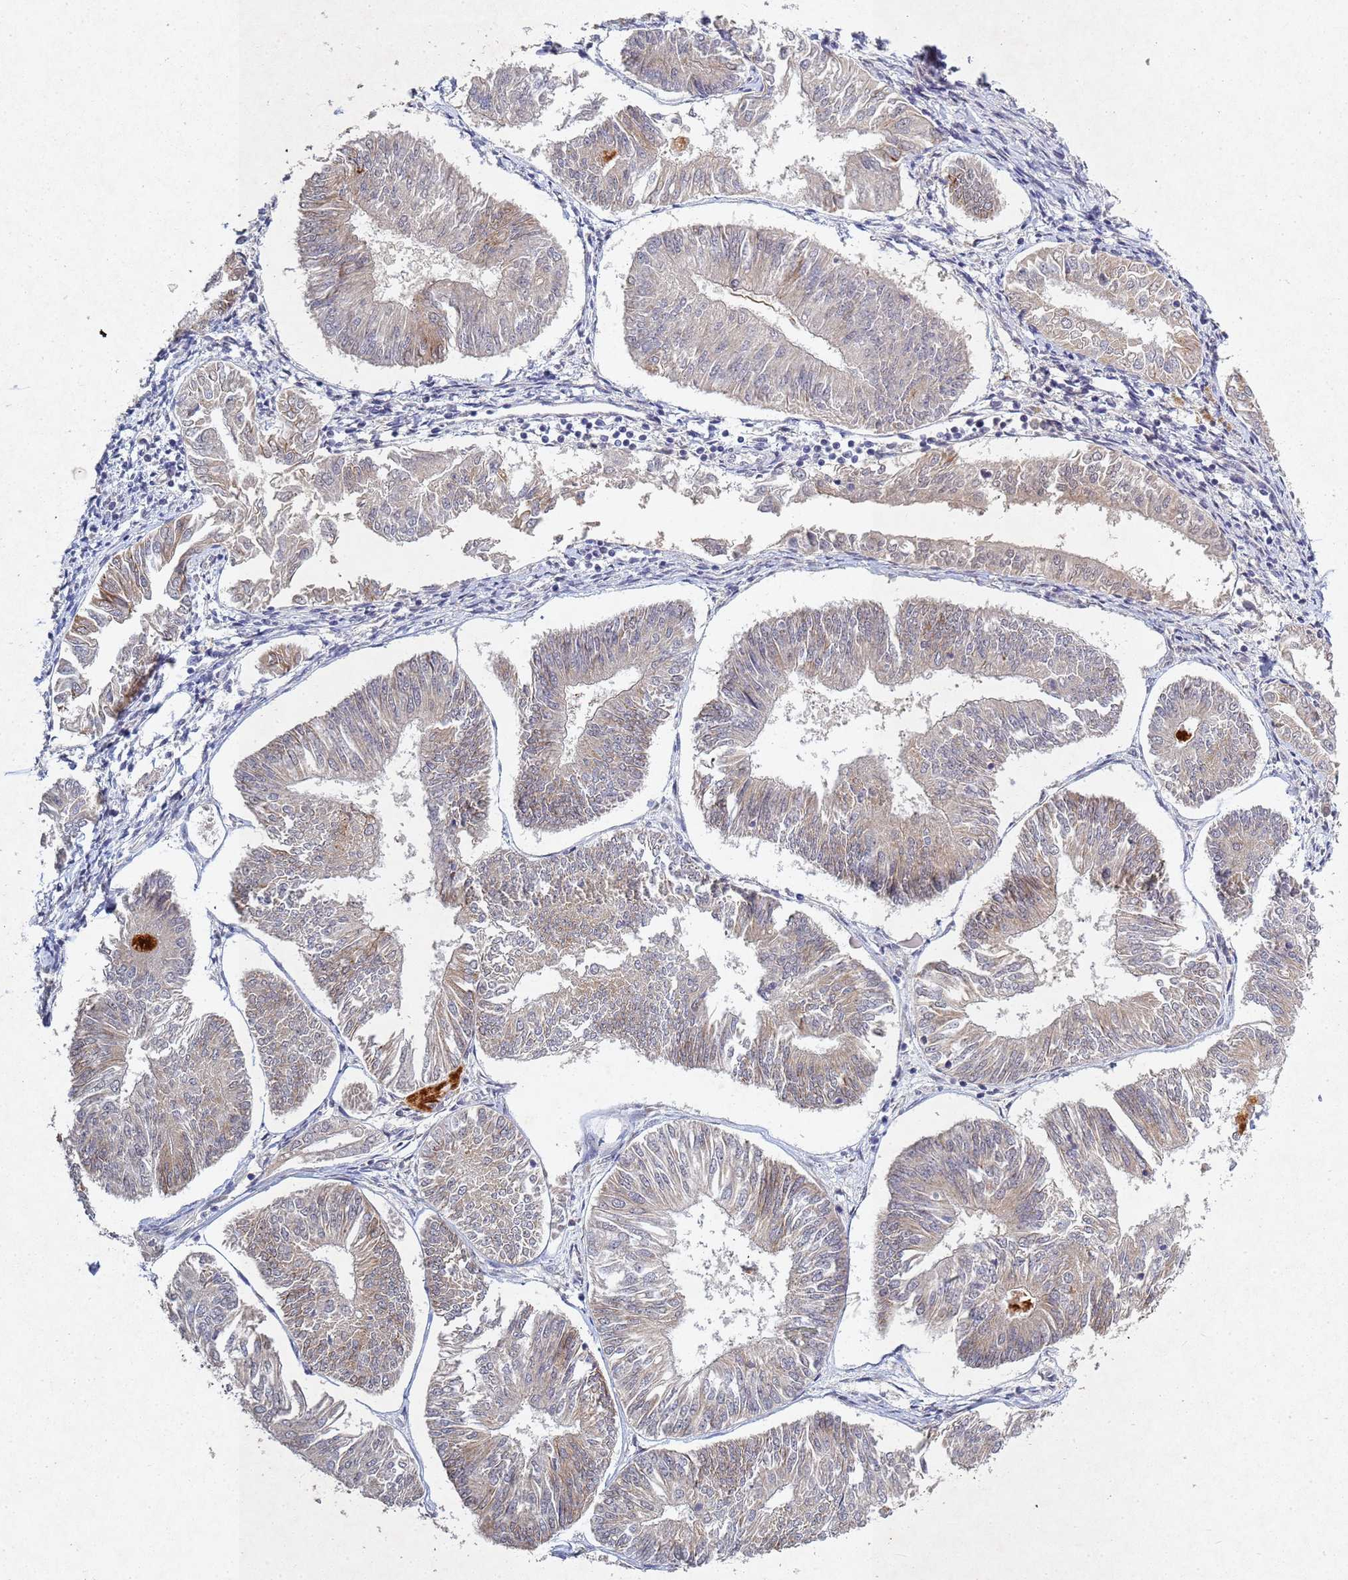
{"staining": {"intensity": "weak", "quantity": "25%-75%", "location": "cytoplasmic/membranous"}, "tissue": "endometrial cancer", "cell_type": "Tumor cells", "image_type": "cancer", "snomed": [{"axis": "morphology", "description": "Adenocarcinoma, NOS"}, {"axis": "topography", "description": "Endometrium"}], "caption": "This histopathology image shows IHC staining of human adenocarcinoma (endometrial), with low weak cytoplasmic/membranous expression in about 25%-75% of tumor cells.", "gene": "TNPO2", "patient": {"sex": "female", "age": 58}}